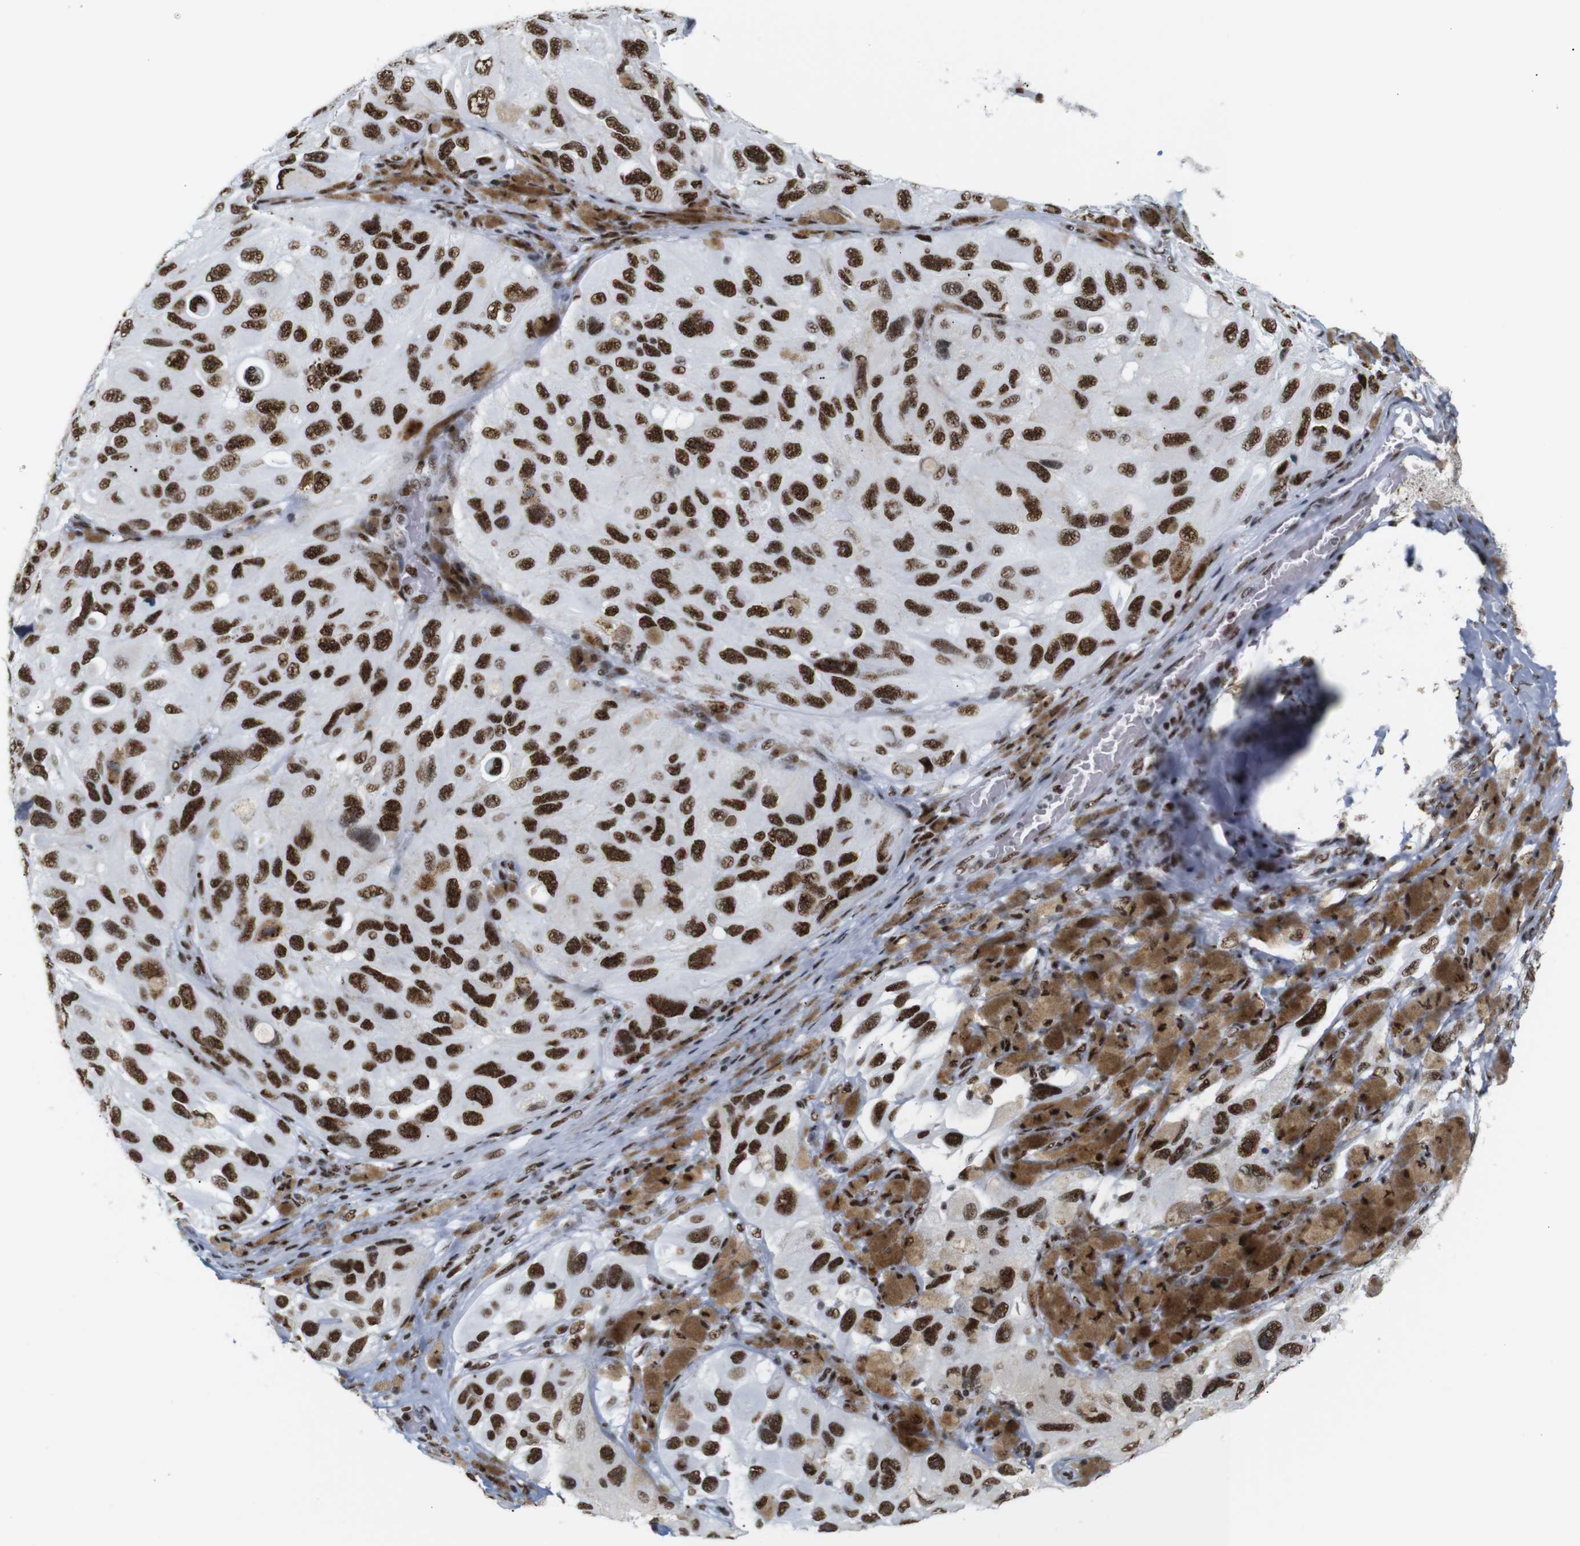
{"staining": {"intensity": "strong", "quantity": ">75%", "location": "cytoplasmic/membranous,nuclear"}, "tissue": "melanoma", "cell_type": "Tumor cells", "image_type": "cancer", "snomed": [{"axis": "morphology", "description": "Malignant melanoma, NOS"}, {"axis": "topography", "description": "Skin"}], "caption": "A photomicrograph of malignant melanoma stained for a protein reveals strong cytoplasmic/membranous and nuclear brown staining in tumor cells. (DAB = brown stain, brightfield microscopy at high magnification).", "gene": "TRA2B", "patient": {"sex": "female", "age": 73}}